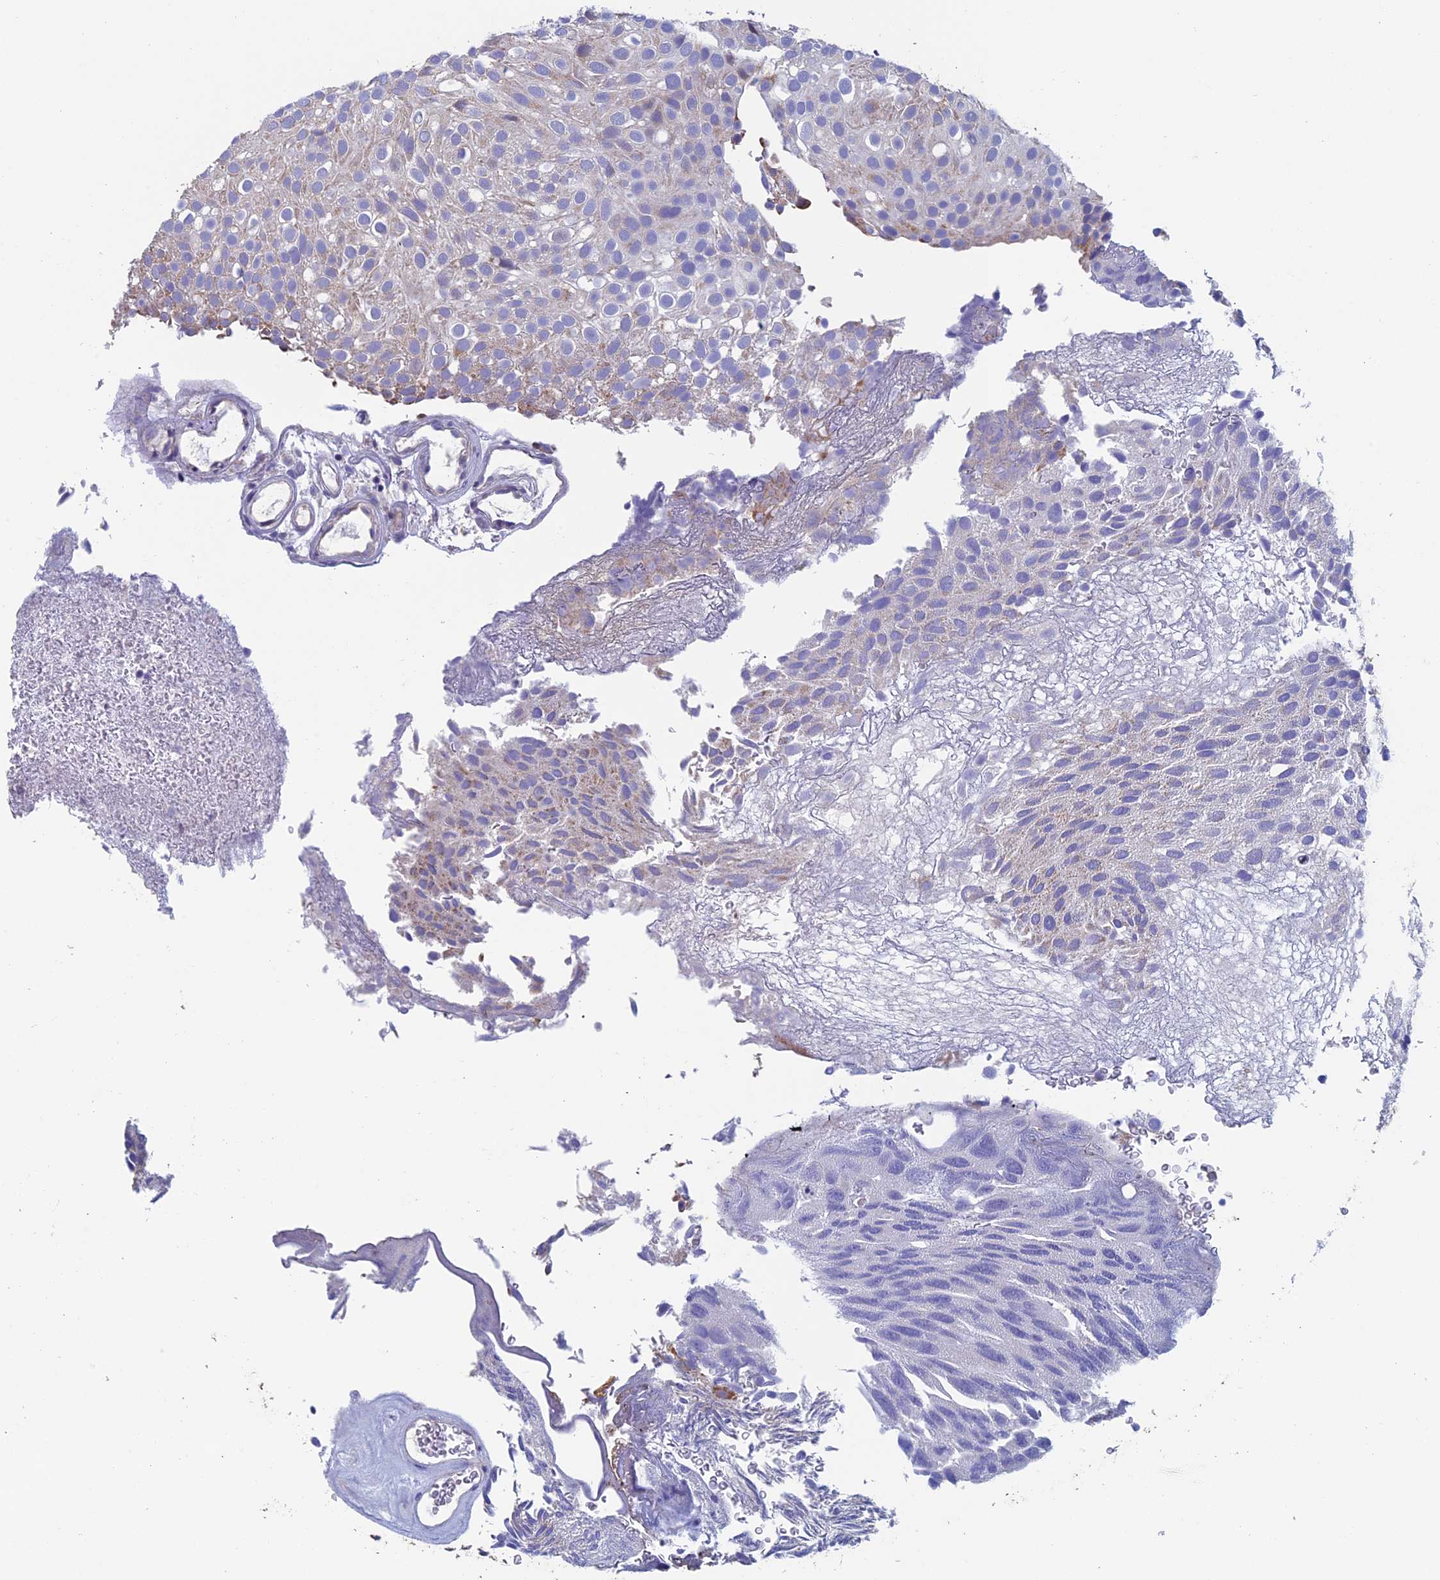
{"staining": {"intensity": "weak", "quantity": "<25%", "location": "cytoplasmic/membranous"}, "tissue": "urothelial cancer", "cell_type": "Tumor cells", "image_type": "cancer", "snomed": [{"axis": "morphology", "description": "Urothelial carcinoma, Low grade"}, {"axis": "topography", "description": "Urinary bladder"}], "caption": "Low-grade urothelial carcinoma was stained to show a protein in brown. There is no significant positivity in tumor cells. The staining is performed using DAB (3,3'-diaminobenzidine) brown chromogen with nuclei counter-stained in using hematoxylin.", "gene": "NIBAN3", "patient": {"sex": "male", "age": 78}}